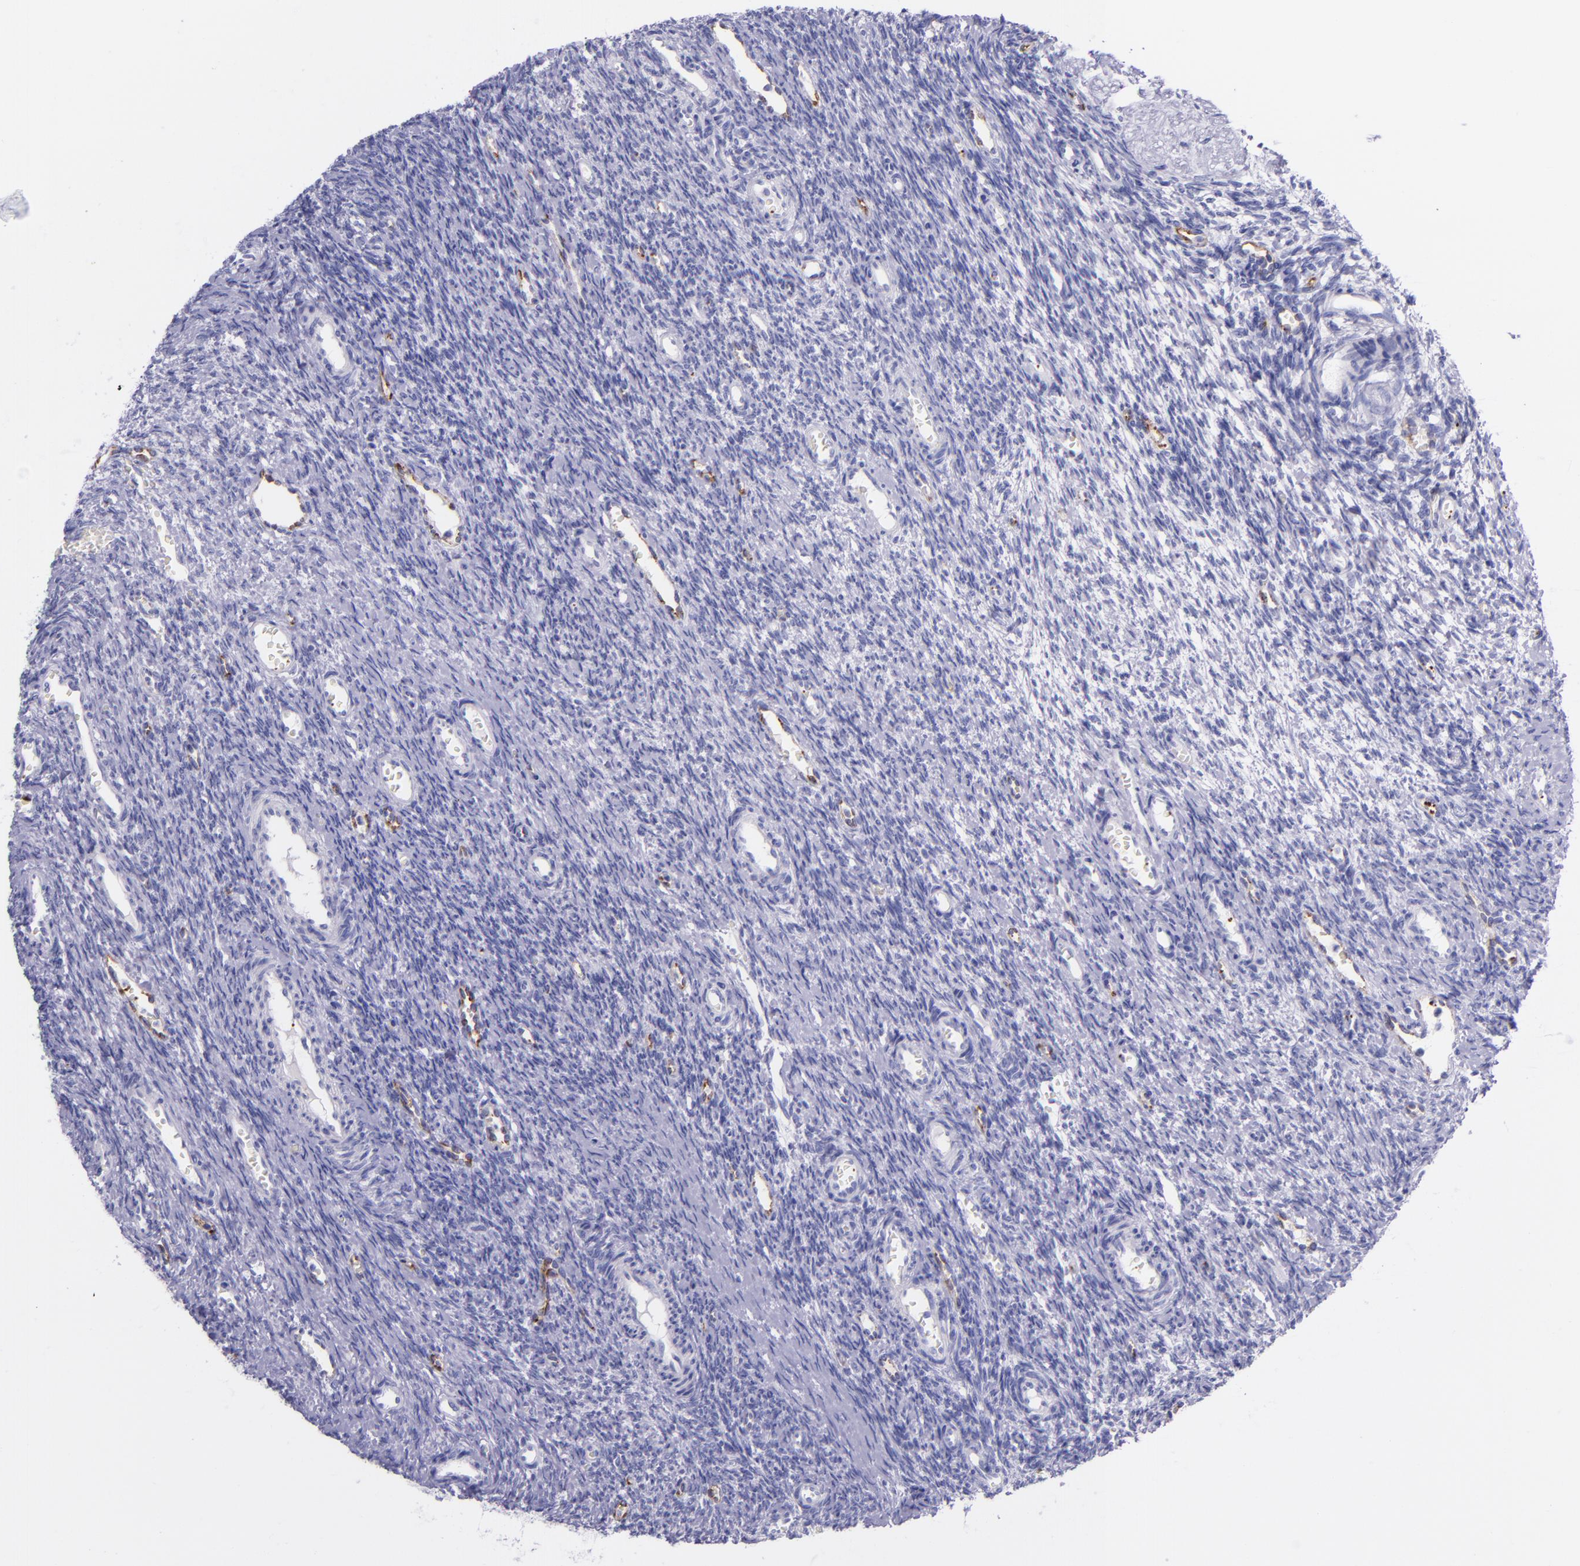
{"staining": {"intensity": "negative", "quantity": "none", "location": "none"}, "tissue": "ovary", "cell_type": "Follicle cells", "image_type": "normal", "snomed": [{"axis": "morphology", "description": "Normal tissue, NOS"}, {"axis": "topography", "description": "Ovary"}], "caption": "High magnification brightfield microscopy of benign ovary stained with DAB (brown) and counterstained with hematoxylin (blue): follicle cells show no significant staining.", "gene": "SELE", "patient": {"sex": "female", "age": 39}}